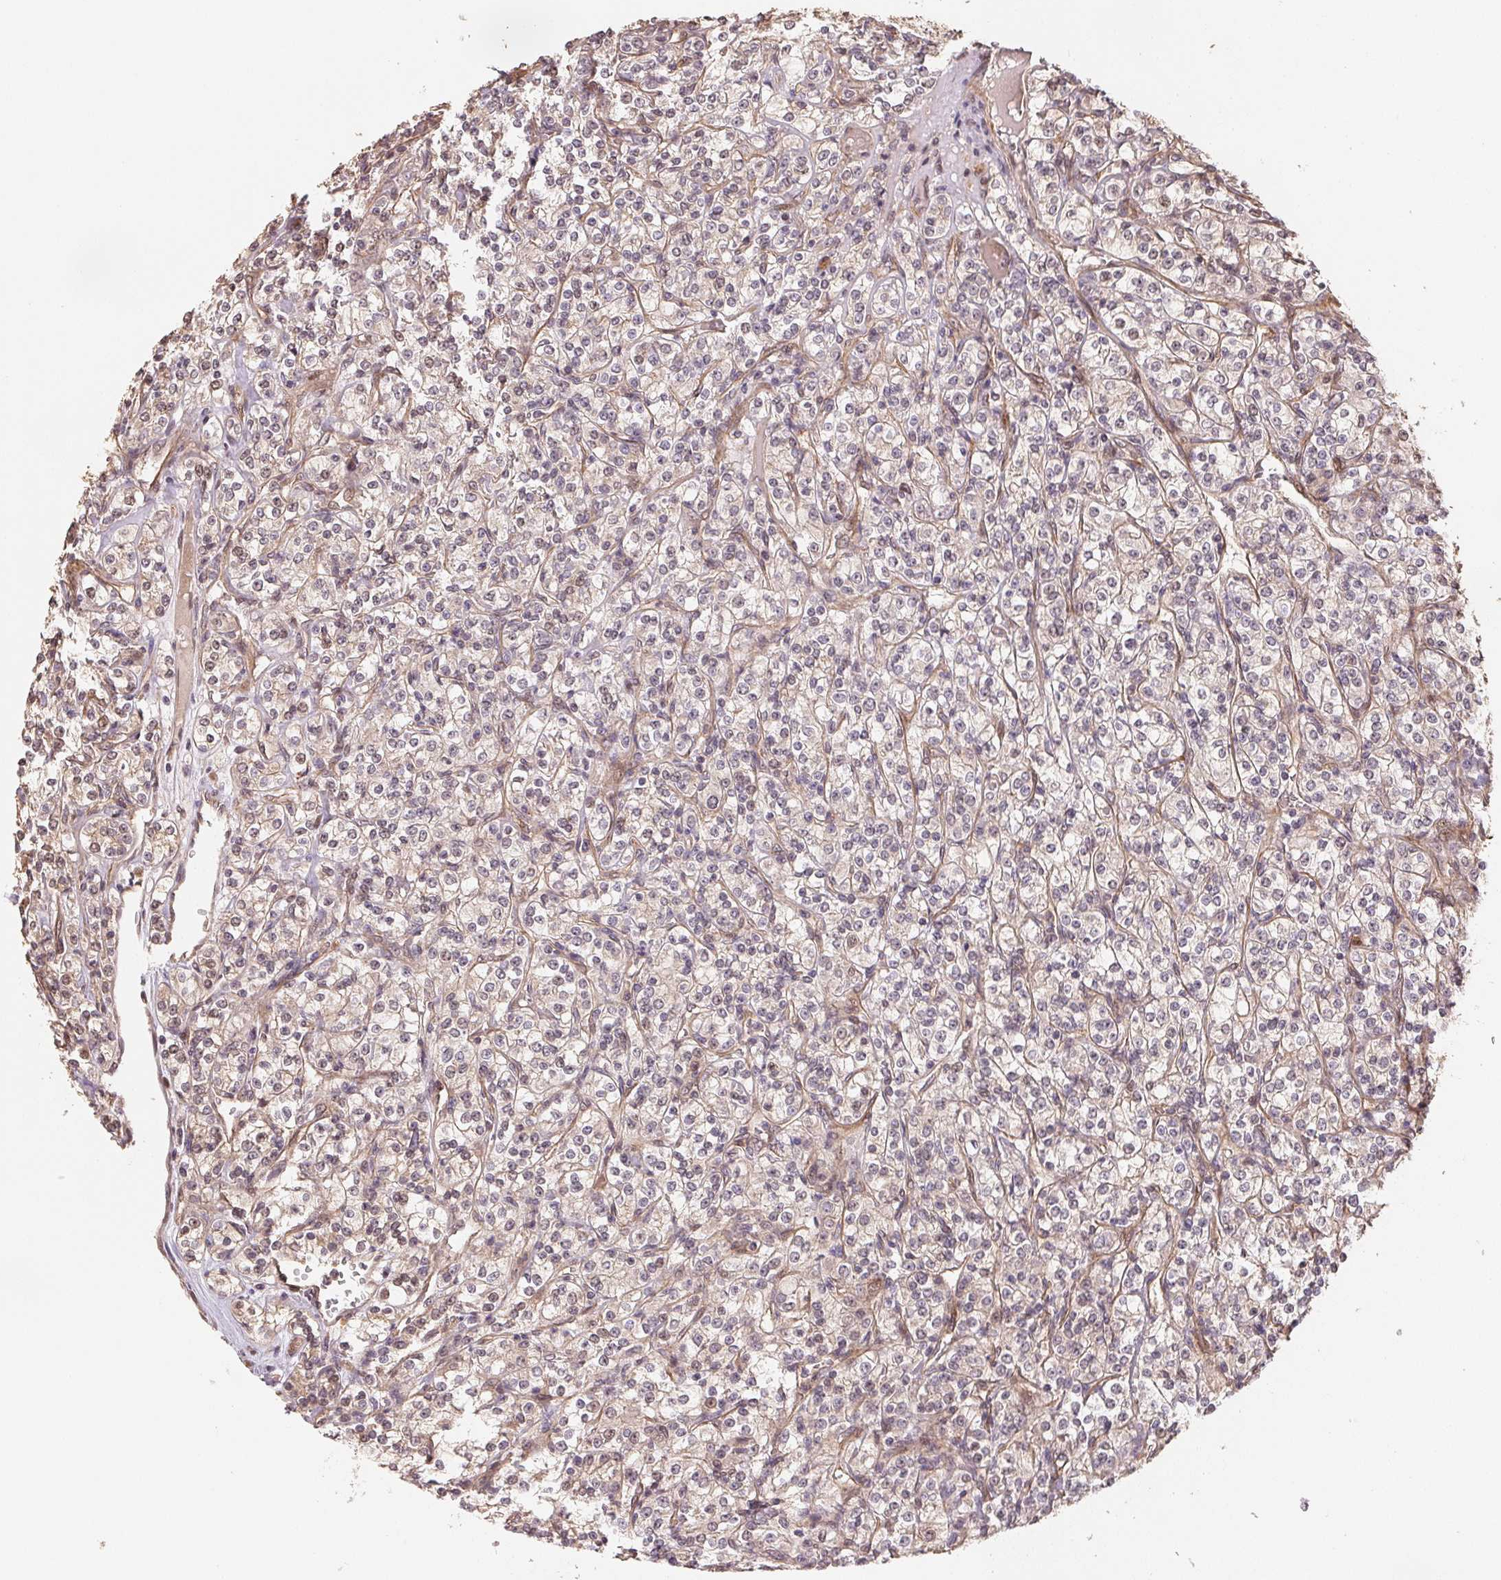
{"staining": {"intensity": "weak", "quantity": "25%-75%", "location": "cytoplasmic/membranous"}, "tissue": "renal cancer", "cell_type": "Tumor cells", "image_type": "cancer", "snomed": [{"axis": "morphology", "description": "Adenocarcinoma, NOS"}, {"axis": "topography", "description": "Kidney"}], "caption": "Approximately 25%-75% of tumor cells in renal cancer display weak cytoplasmic/membranous protein expression as visualized by brown immunohistochemical staining.", "gene": "TMEM222", "patient": {"sex": "male", "age": 77}}